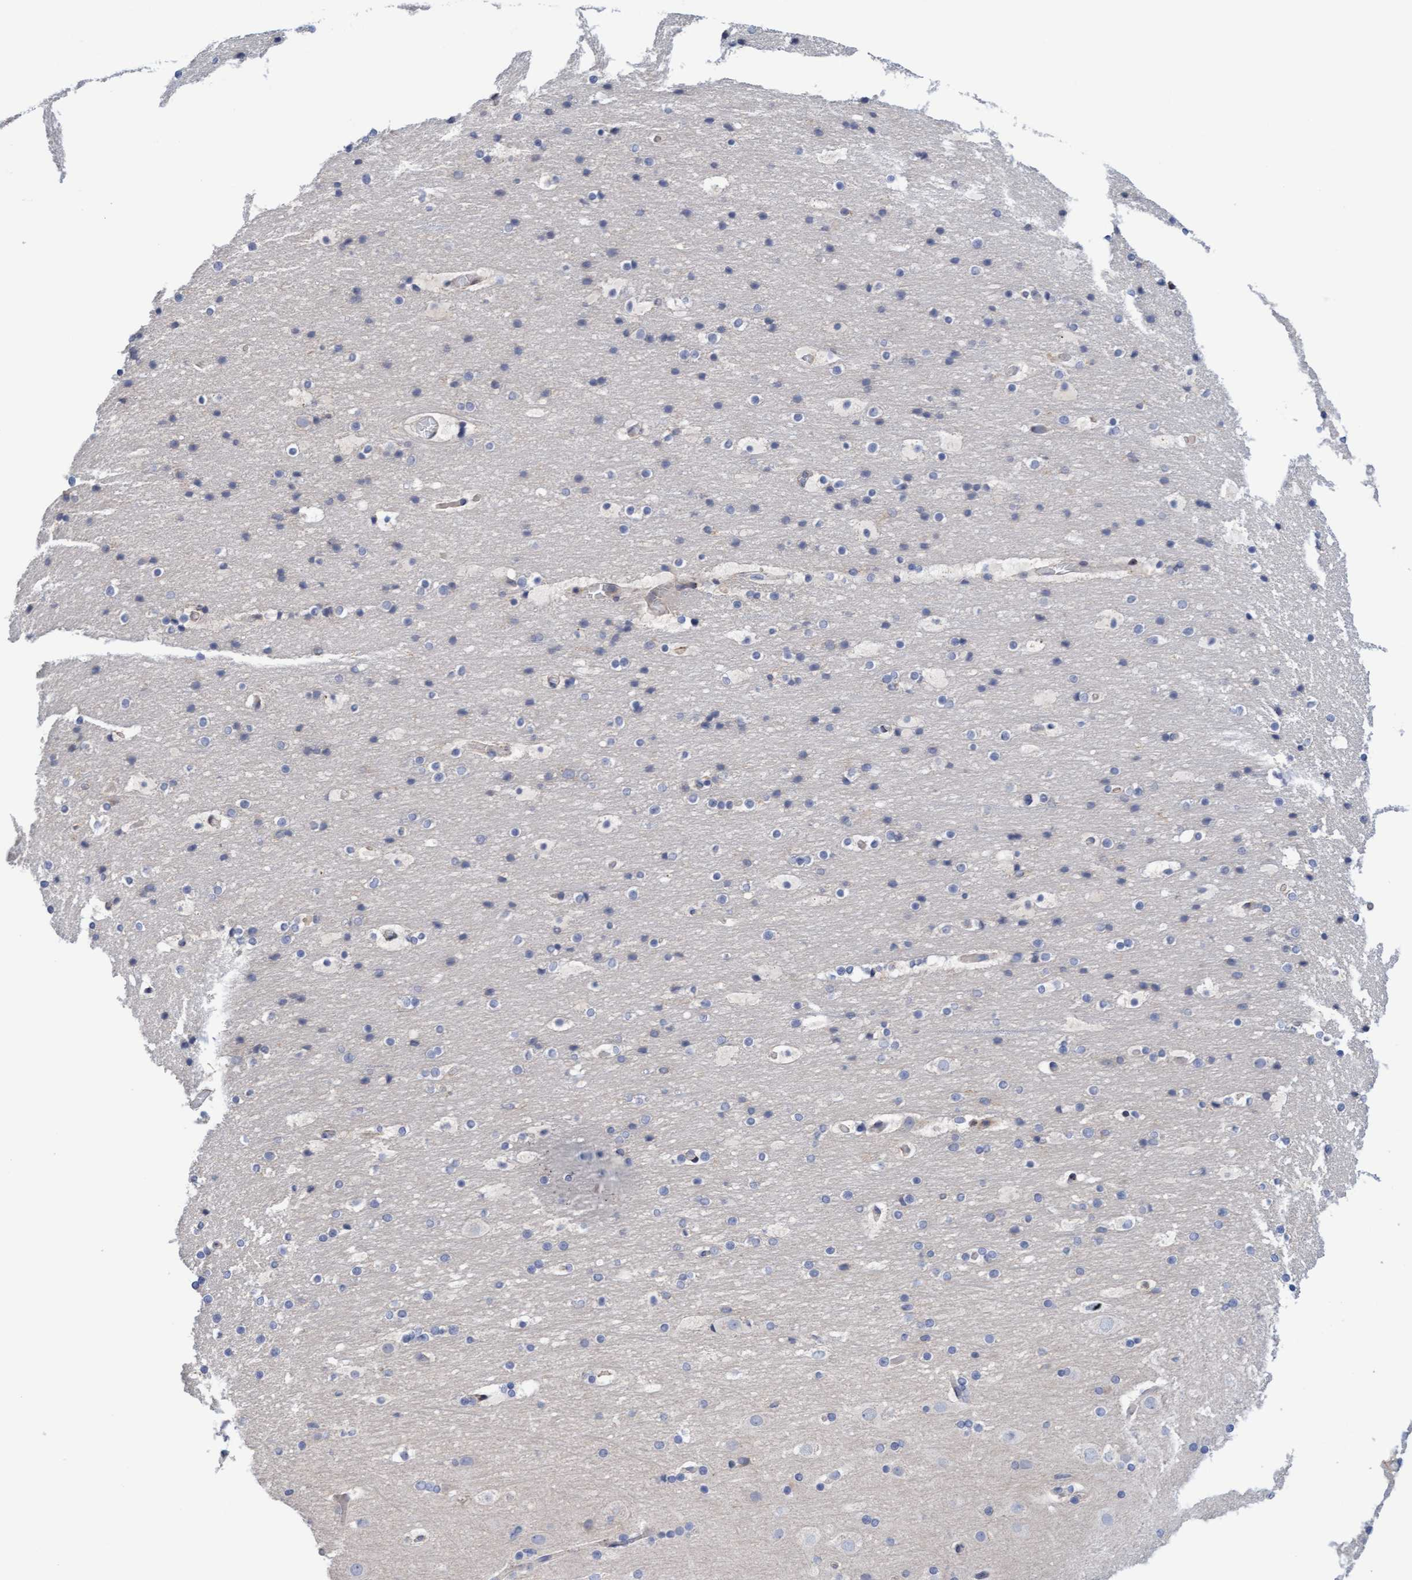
{"staining": {"intensity": "weak", "quantity": "<25%", "location": "cytoplasmic/membranous"}, "tissue": "cerebral cortex", "cell_type": "Endothelial cells", "image_type": "normal", "snomed": [{"axis": "morphology", "description": "Normal tissue, NOS"}, {"axis": "topography", "description": "Cerebral cortex"}], "caption": "The IHC histopathology image has no significant staining in endothelial cells of cerebral cortex.", "gene": "MMP8", "patient": {"sex": "male", "age": 57}}